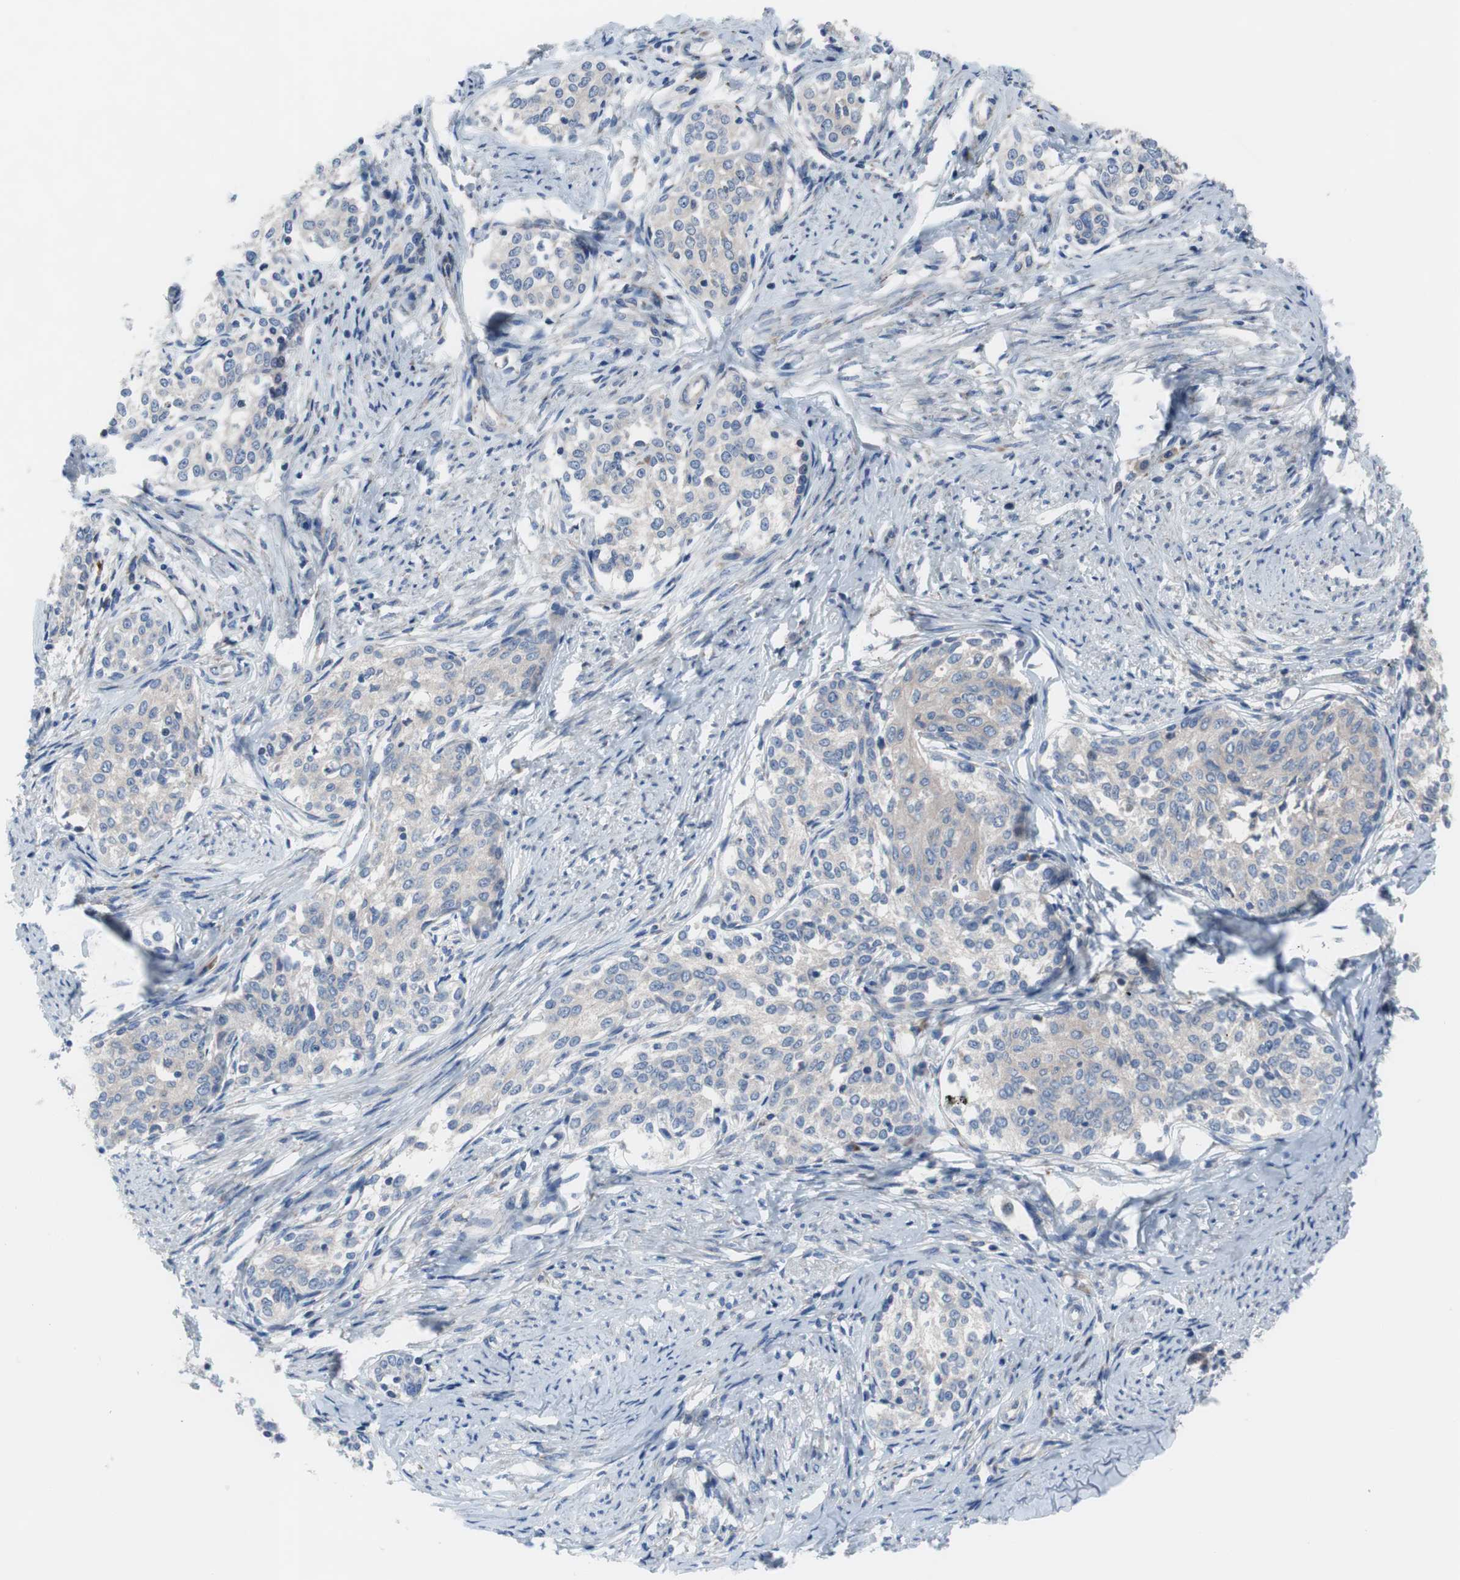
{"staining": {"intensity": "negative", "quantity": "none", "location": "none"}, "tissue": "cervical cancer", "cell_type": "Tumor cells", "image_type": "cancer", "snomed": [{"axis": "morphology", "description": "Squamous cell carcinoma, NOS"}, {"axis": "morphology", "description": "Adenocarcinoma, NOS"}, {"axis": "topography", "description": "Cervix"}], "caption": "There is no significant staining in tumor cells of adenocarcinoma (cervical). (DAB (3,3'-diaminobenzidine) immunohistochemistry (IHC) with hematoxylin counter stain).", "gene": "KANSL1", "patient": {"sex": "female", "age": 52}}